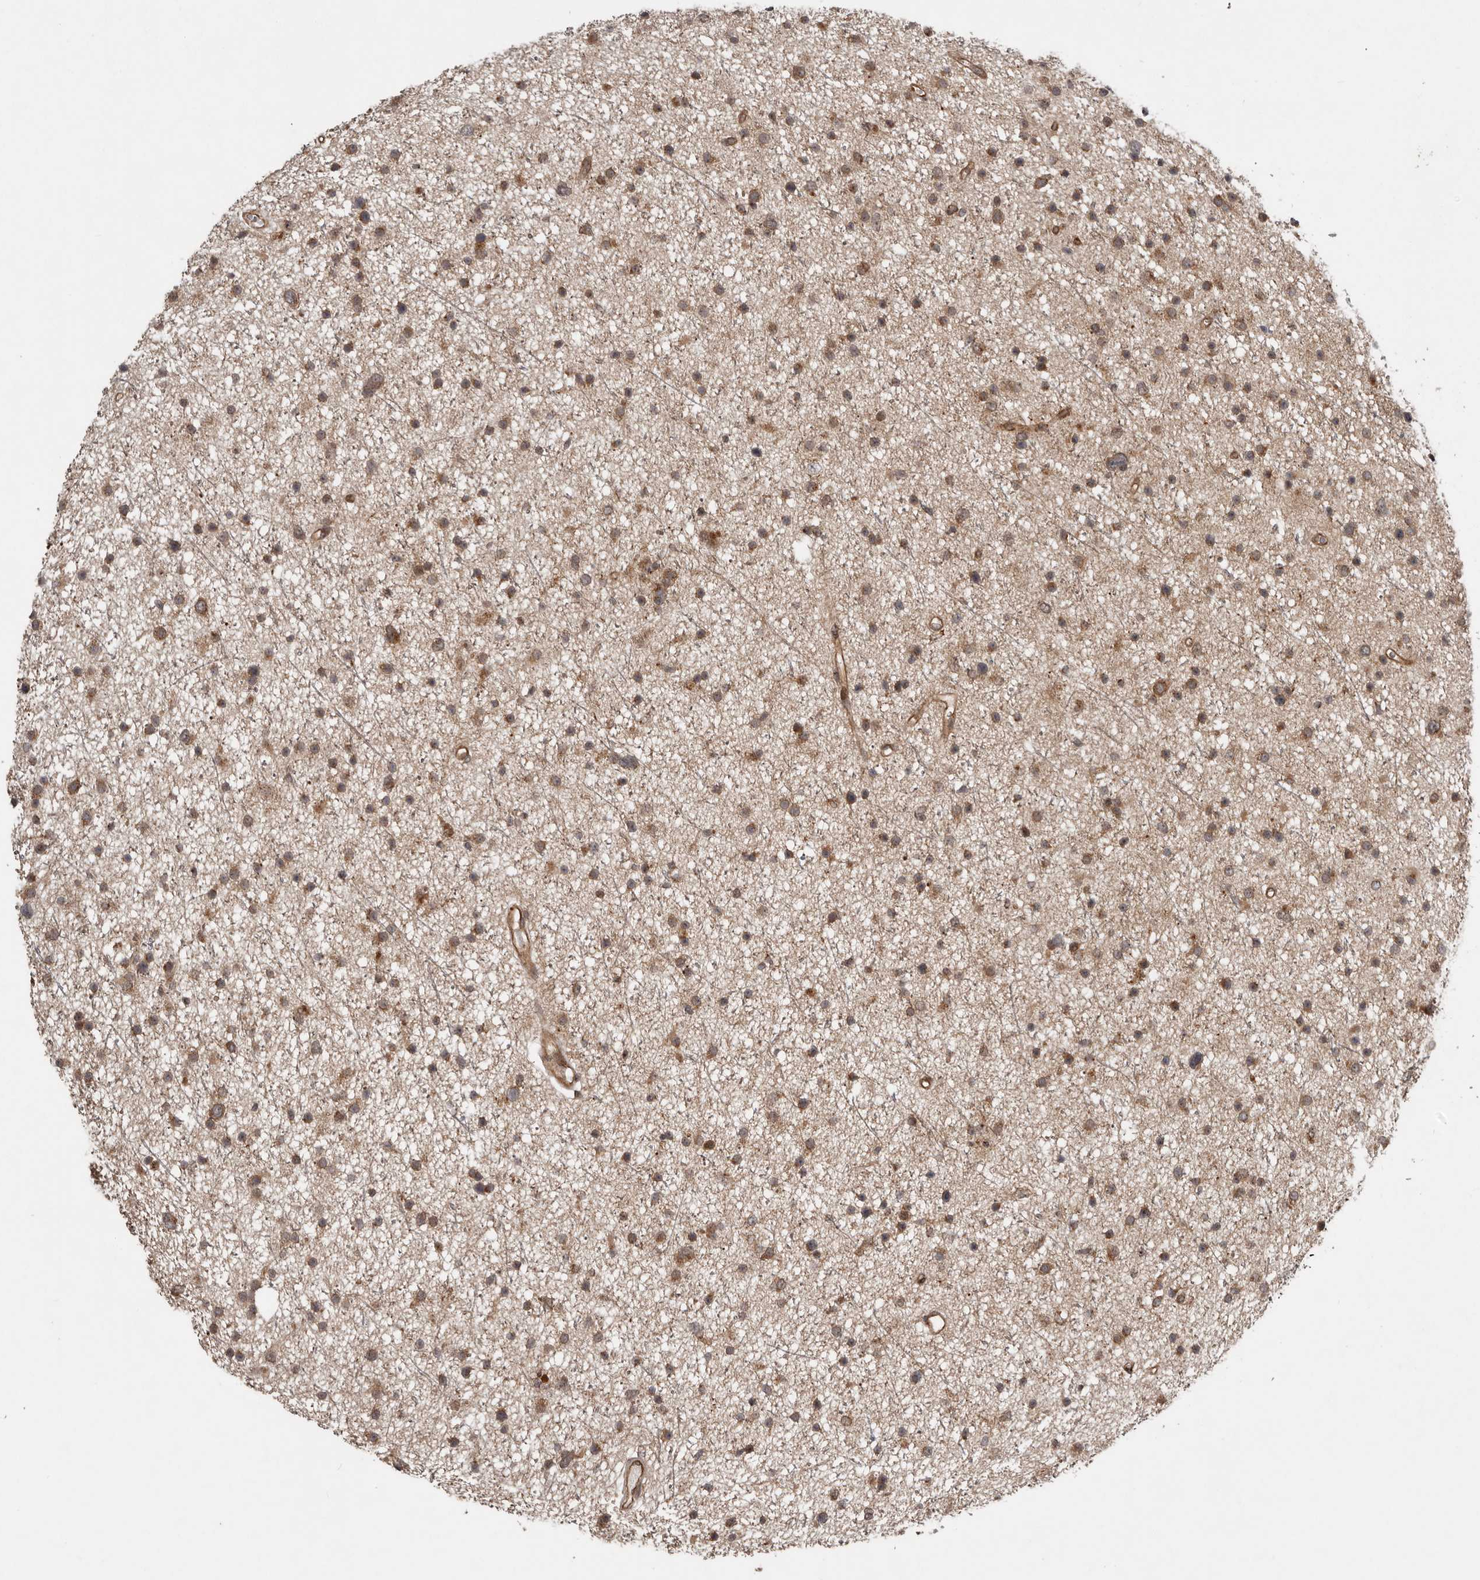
{"staining": {"intensity": "moderate", "quantity": ">75%", "location": "cytoplasmic/membranous"}, "tissue": "glioma", "cell_type": "Tumor cells", "image_type": "cancer", "snomed": [{"axis": "morphology", "description": "Glioma, malignant, Low grade"}, {"axis": "topography", "description": "Cerebral cortex"}], "caption": "Immunohistochemical staining of low-grade glioma (malignant) shows medium levels of moderate cytoplasmic/membranous protein positivity in approximately >75% of tumor cells. (DAB = brown stain, brightfield microscopy at high magnification).", "gene": "CCDC190", "patient": {"sex": "female", "age": 39}}